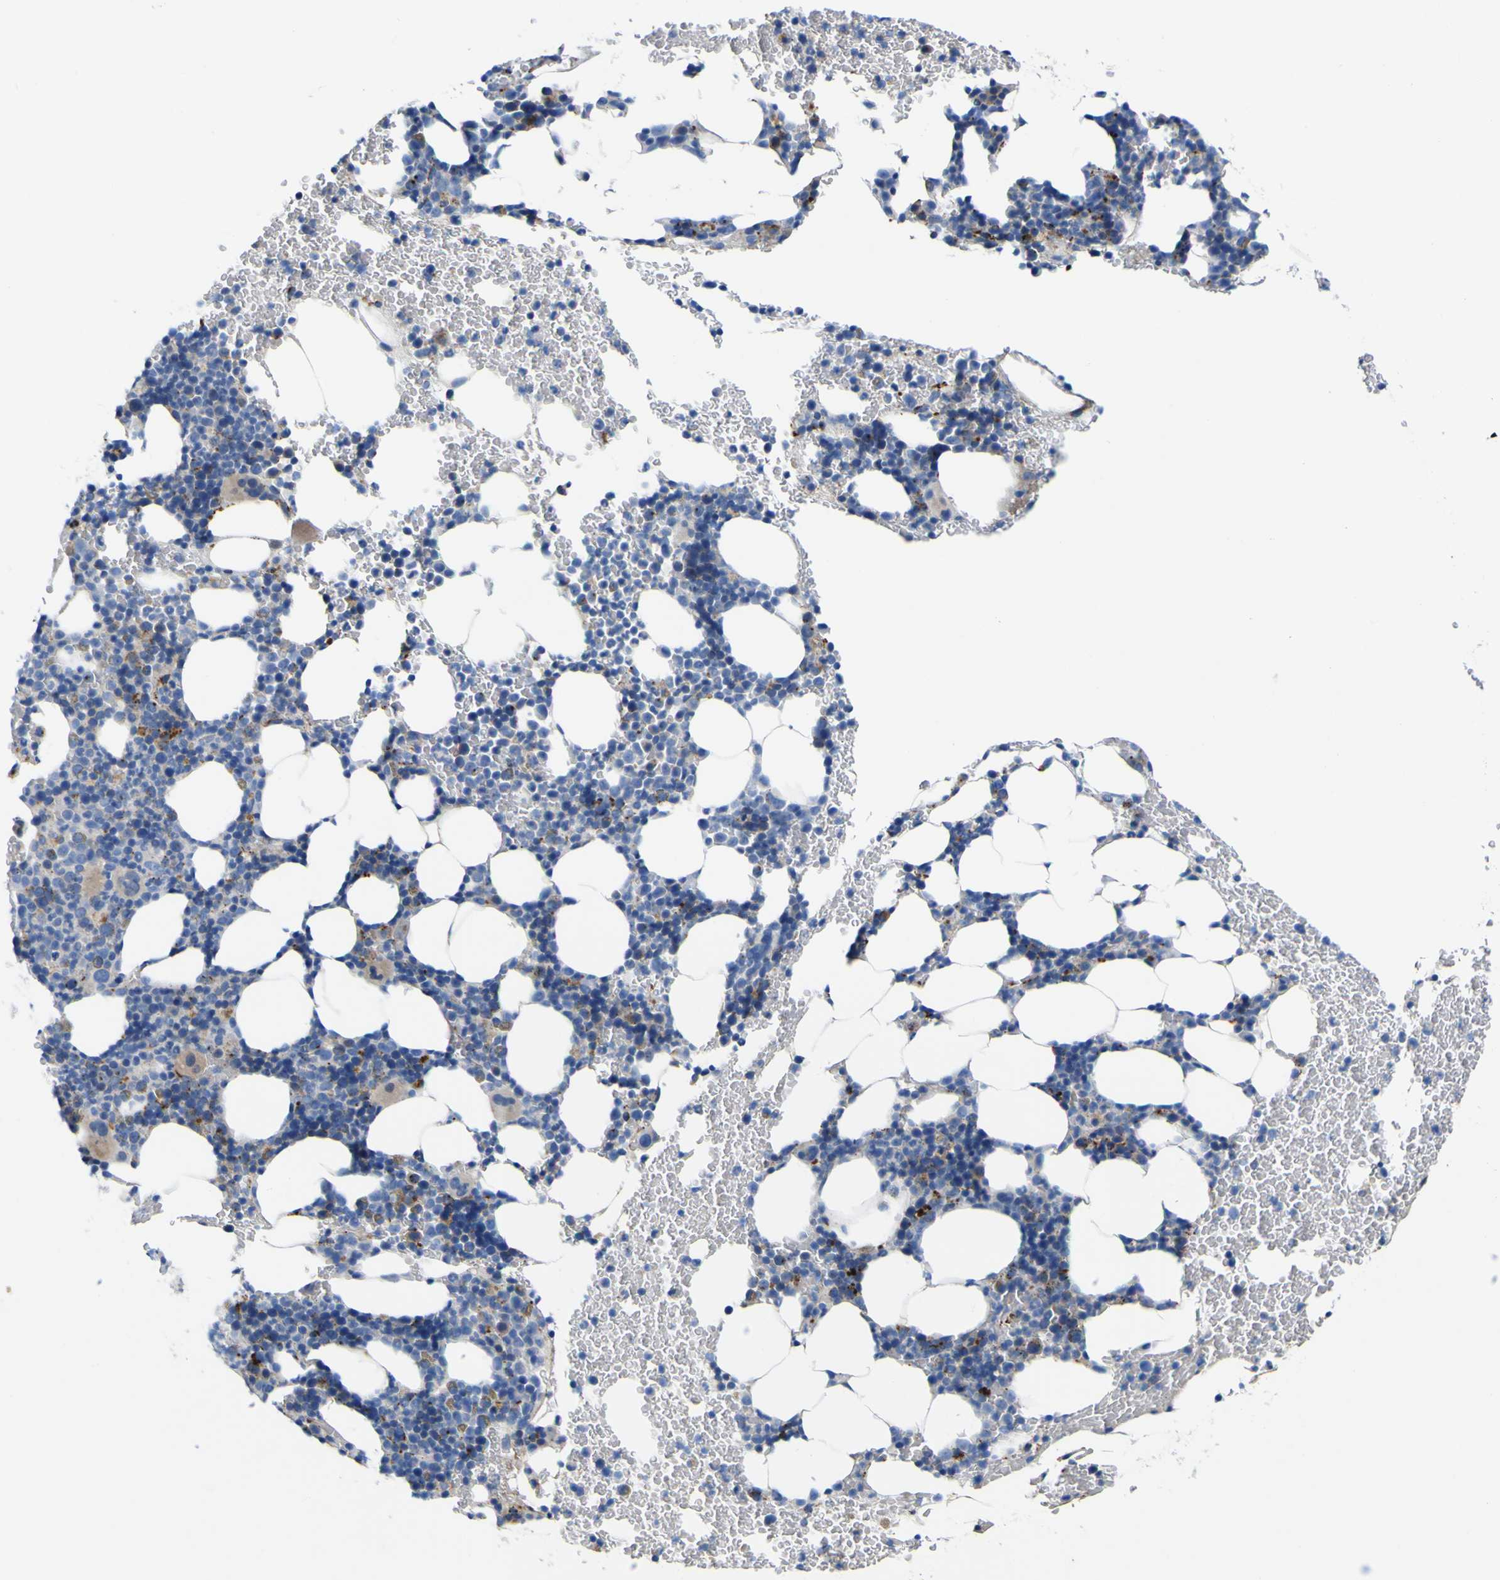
{"staining": {"intensity": "moderate", "quantity": "<25%", "location": "cytoplasmic/membranous"}, "tissue": "bone marrow", "cell_type": "Hematopoietic cells", "image_type": "normal", "snomed": [{"axis": "morphology", "description": "Normal tissue, NOS"}, {"axis": "morphology", "description": "Inflammation, NOS"}, {"axis": "topography", "description": "Bone marrow"}], "caption": "Immunohistochemistry histopathology image of benign bone marrow: bone marrow stained using IHC shows low levels of moderate protein expression localized specifically in the cytoplasmic/membranous of hematopoietic cells, appearing as a cytoplasmic/membranous brown color.", "gene": "PTPRF", "patient": {"sex": "female", "age": 70}}